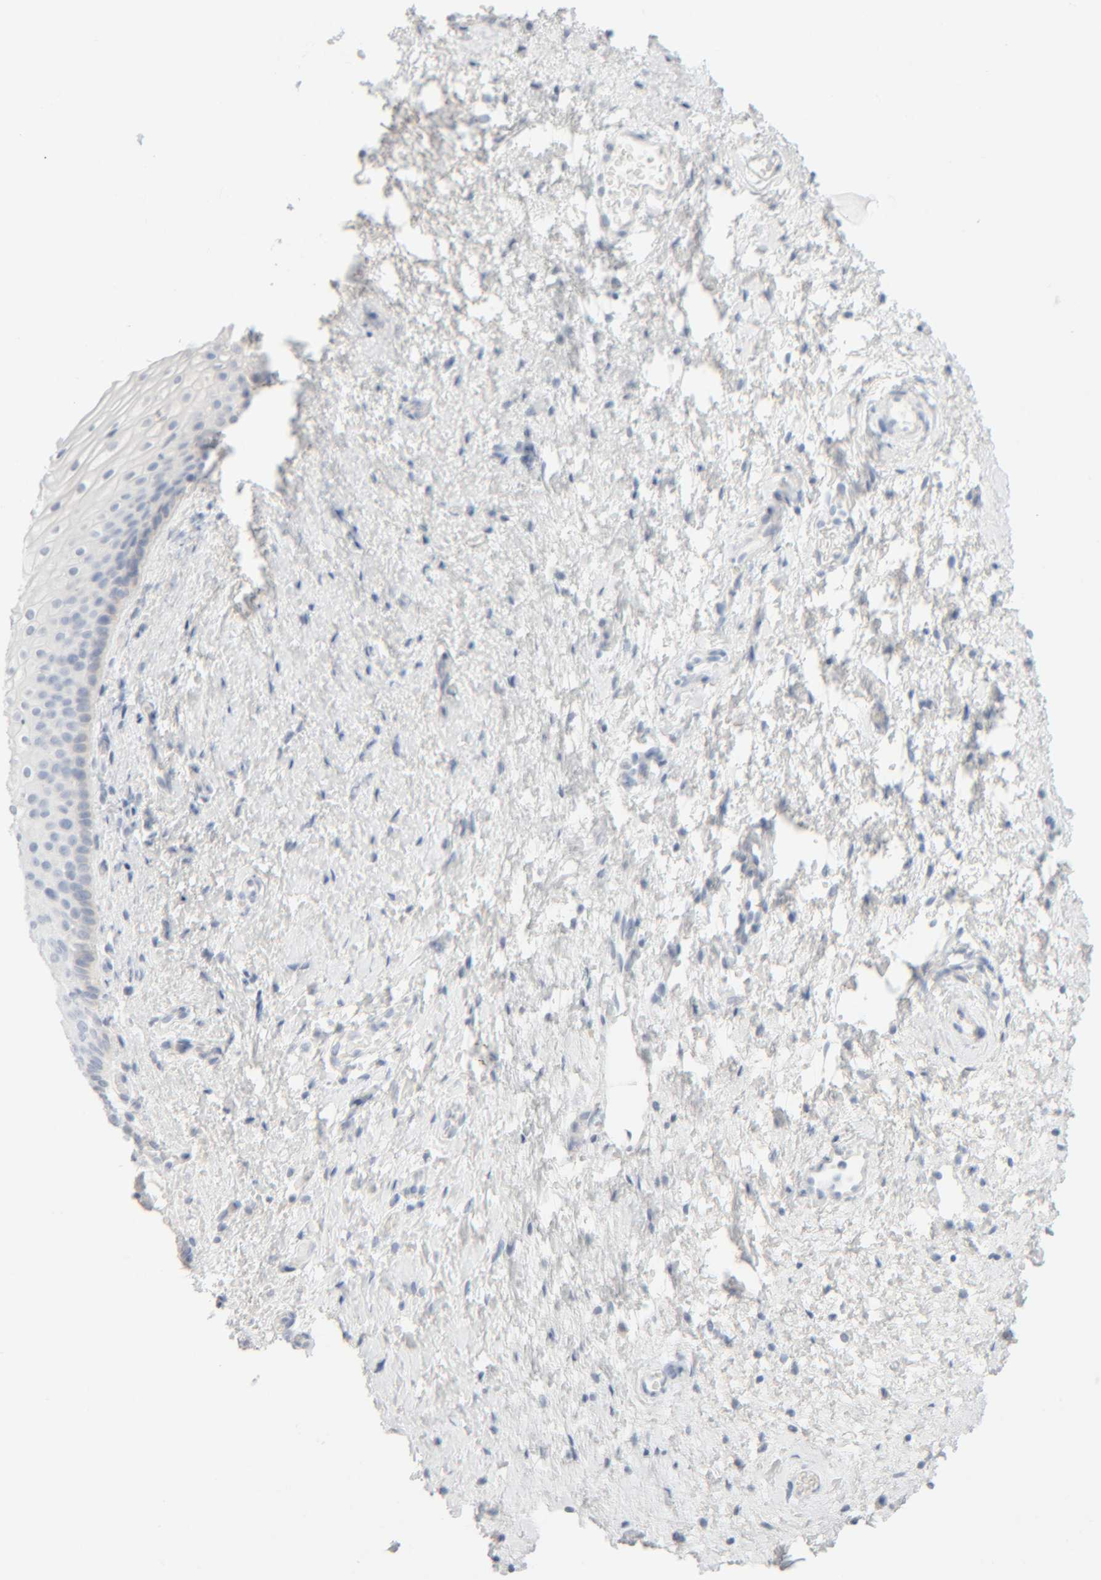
{"staining": {"intensity": "negative", "quantity": "none", "location": "none"}, "tissue": "cervix", "cell_type": "Glandular cells", "image_type": "normal", "snomed": [{"axis": "morphology", "description": "Normal tissue, NOS"}, {"axis": "topography", "description": "Cervix"}], "caption": "Cervix was stained to show a protein in brown. There is no significant expression in glandular cells.", "gene": "RIDA", "patient": {"sex": "female", "age": 72}}